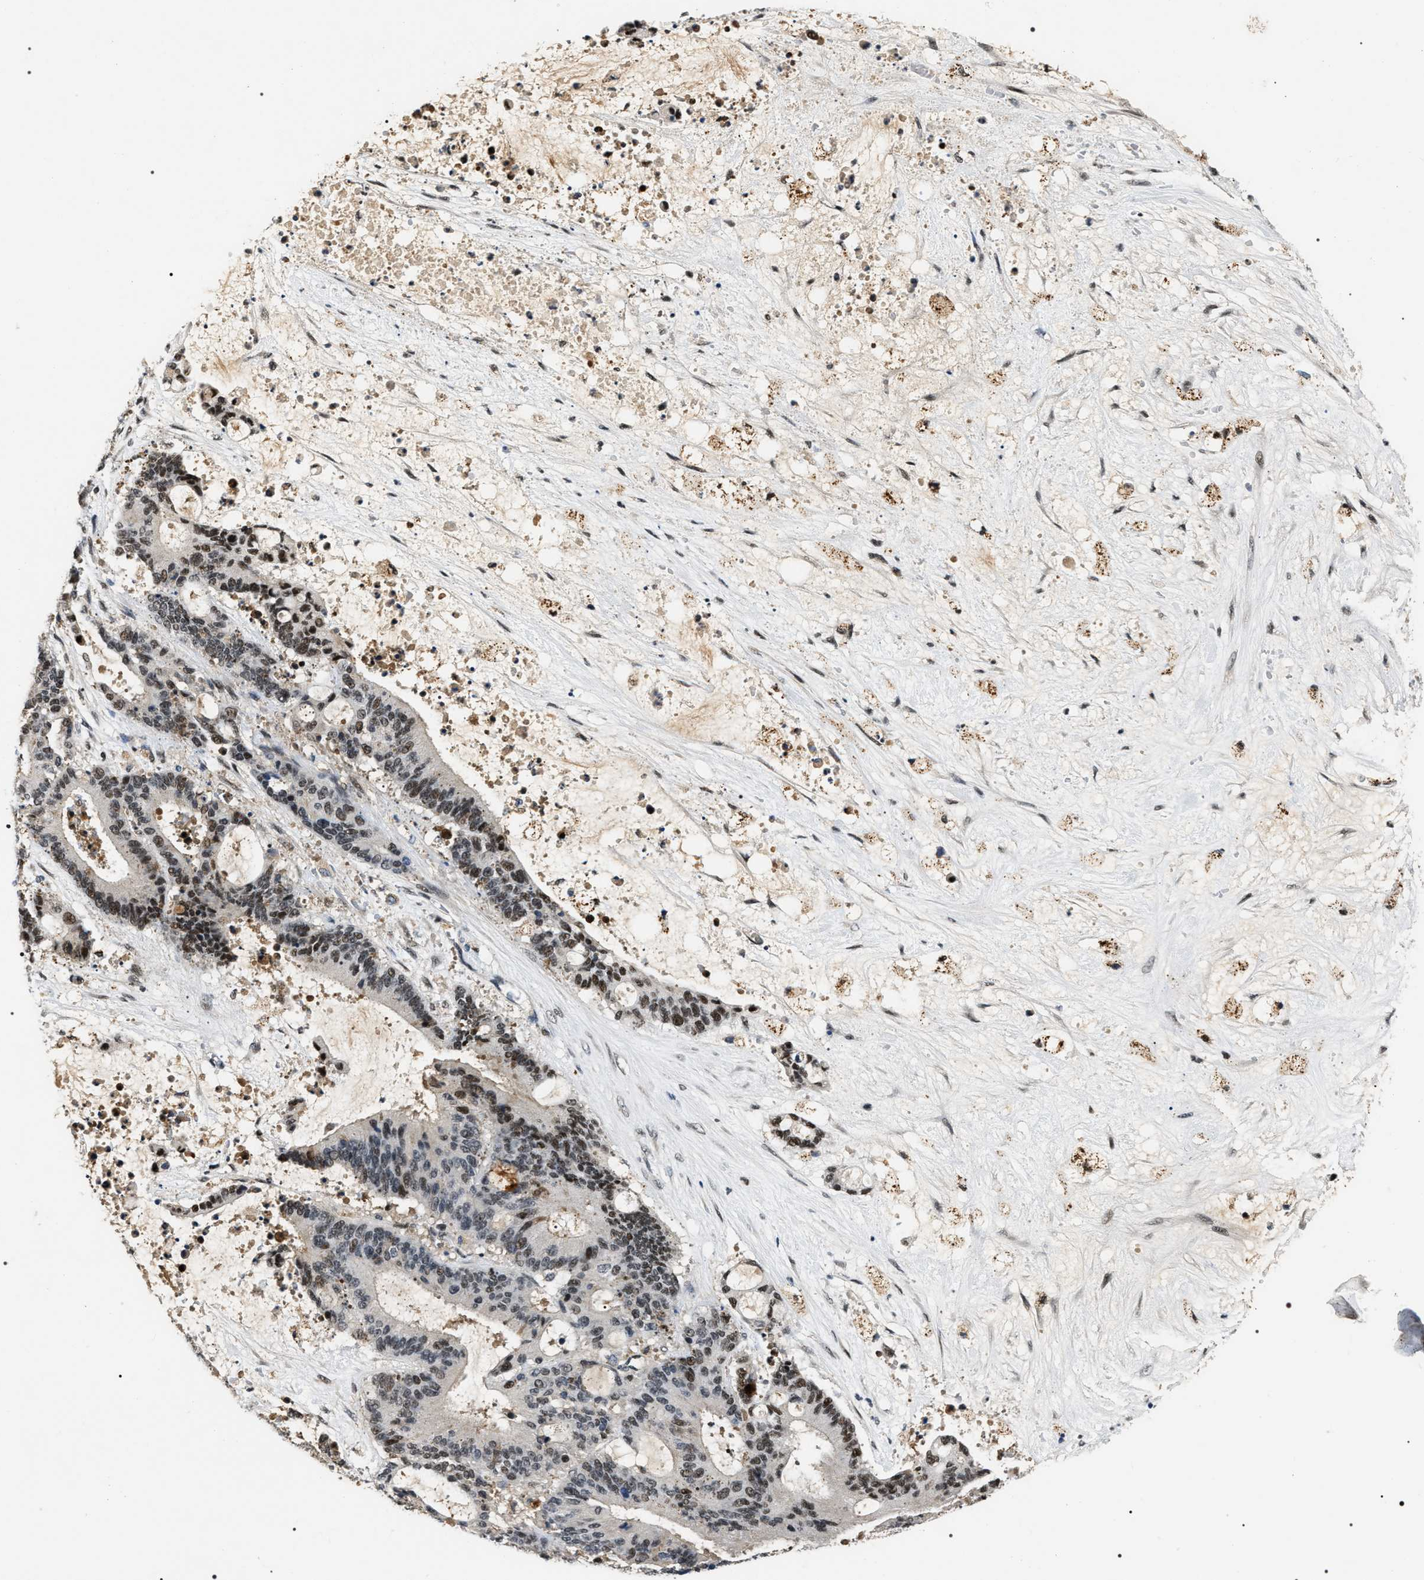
{"staining": {"intensity": "moderate", "quantity": ">75%", "location": "nuclear"}, "tissue": "liver cancer", "cell_type": "Tumor cells", "image_type": "cancer", "snomed": [{"axis": "morphology", "description": "Normal tissue, NOS"}, {"axis": "morphology", "description": "Cholangiocarcinoma"}, {"axis": "topography", "description": "Liver"}, {"axis": "topography", "description": "Peripheral nerve tissue"}], "caption": "Tumor cells show medium levels of moderate nuclear expression in about >75% of cells in liver cancer (cholangiocarcinoma).", "gene": "C7orf25", "patient": {"sex": "female", "age": 73}}